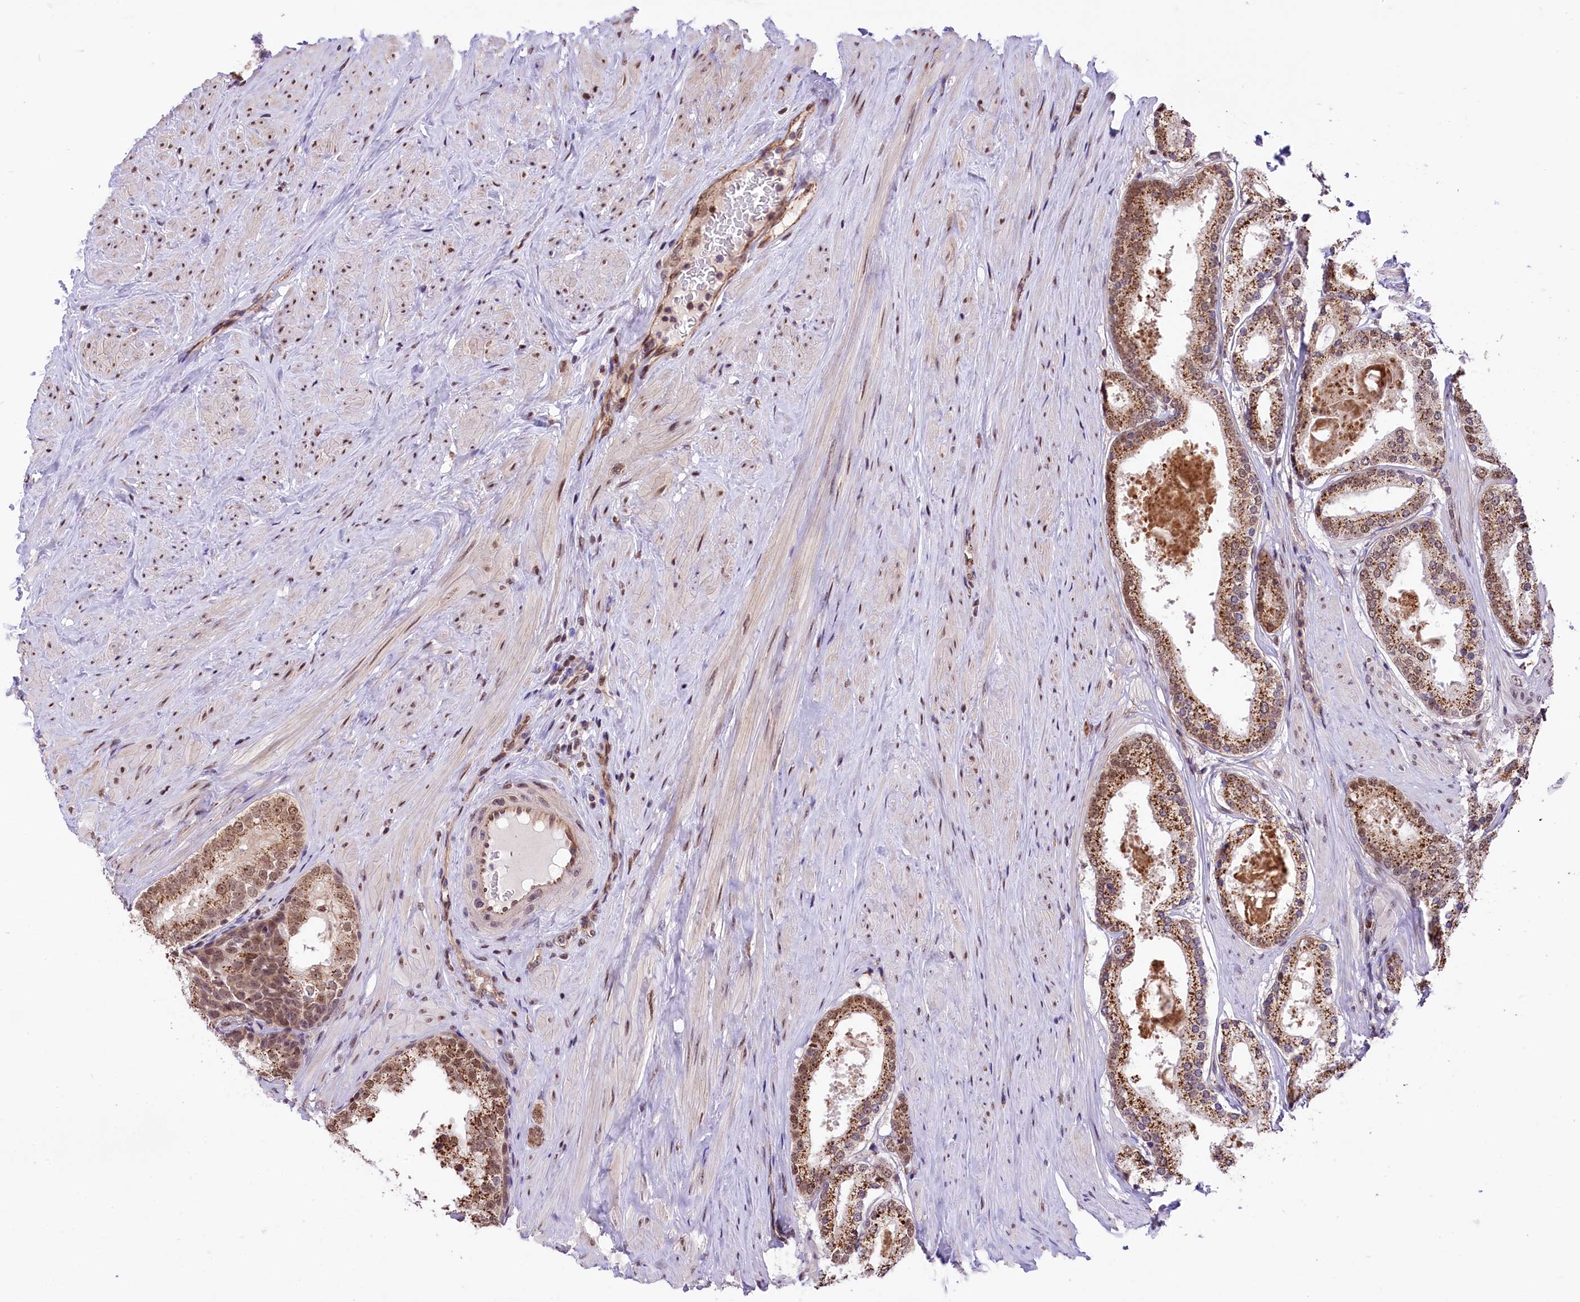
{"staining": {"intensity": "moderate", "quantity": ">75%", "location": "cytoplasmic/membranous,nuclear"}, "tissue": "prostate cancer", "cell_type": "Tumor cells", "image_type": "cancer", "snomed": [{"axis": "morphology", "description": "Adenocarcinoma, Low grade"}, {"axis": "topography", "description": "Prostate"}], "caption": "A high-resolution image shows immunohistochemistry staining of prostate cancer, which exhibits moderate cytoplasmic/membranous and nuclear staining in approximately >75% of tumor cells.", "gene": "MRPL54", "patient": {"sex": "male", "age": 68}}